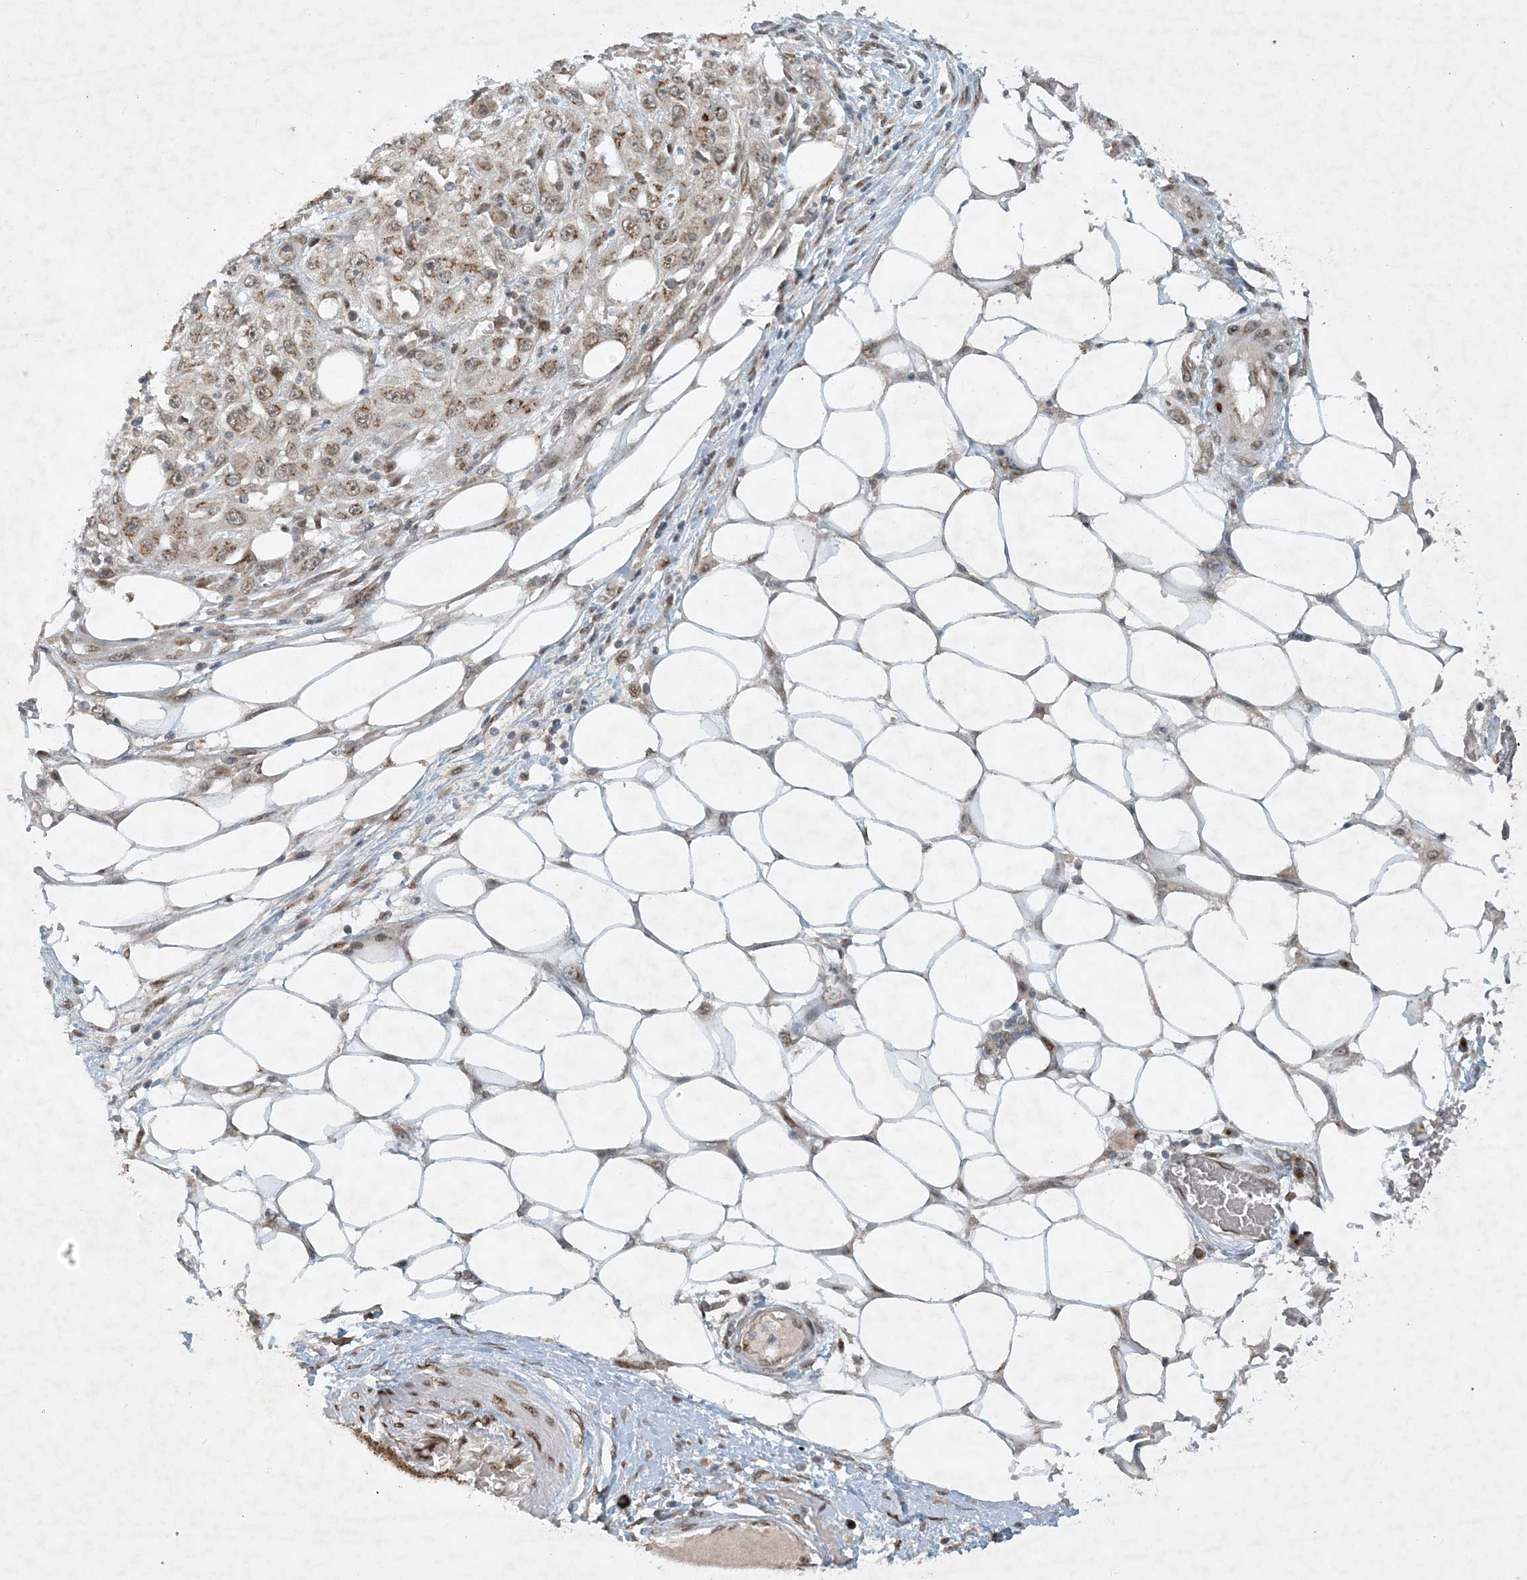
{"staining": {"intensity": "moderate", "quantity": "25%-75%", "location": "cytoplasmic/membranous,nuclear"}, "tissue": "skin cancer", "cell_type": "Tumor cells", "image_type": "cancer", "snomed": [{"axis": "morphology", "description": "Squamous cell carcinoma, NOS"}, {"axis": "morphology", "description": "Squamous cell carcinoma, metastatic, NOS"}, {"axis": "topography", "description": "Skin"}, {"axis": "topography", "description": "Lymph node"}], "caption": "High-power microscopy captured an immunohistochemistry (IHC) micrograph of skin cancer, revealing moderate cytoplasmic/membranous and nuclear positivity in about 25%-75% of tumor cells.", "gene": "SLC35A2", "patient": {"sex": "male", "age": 75}}